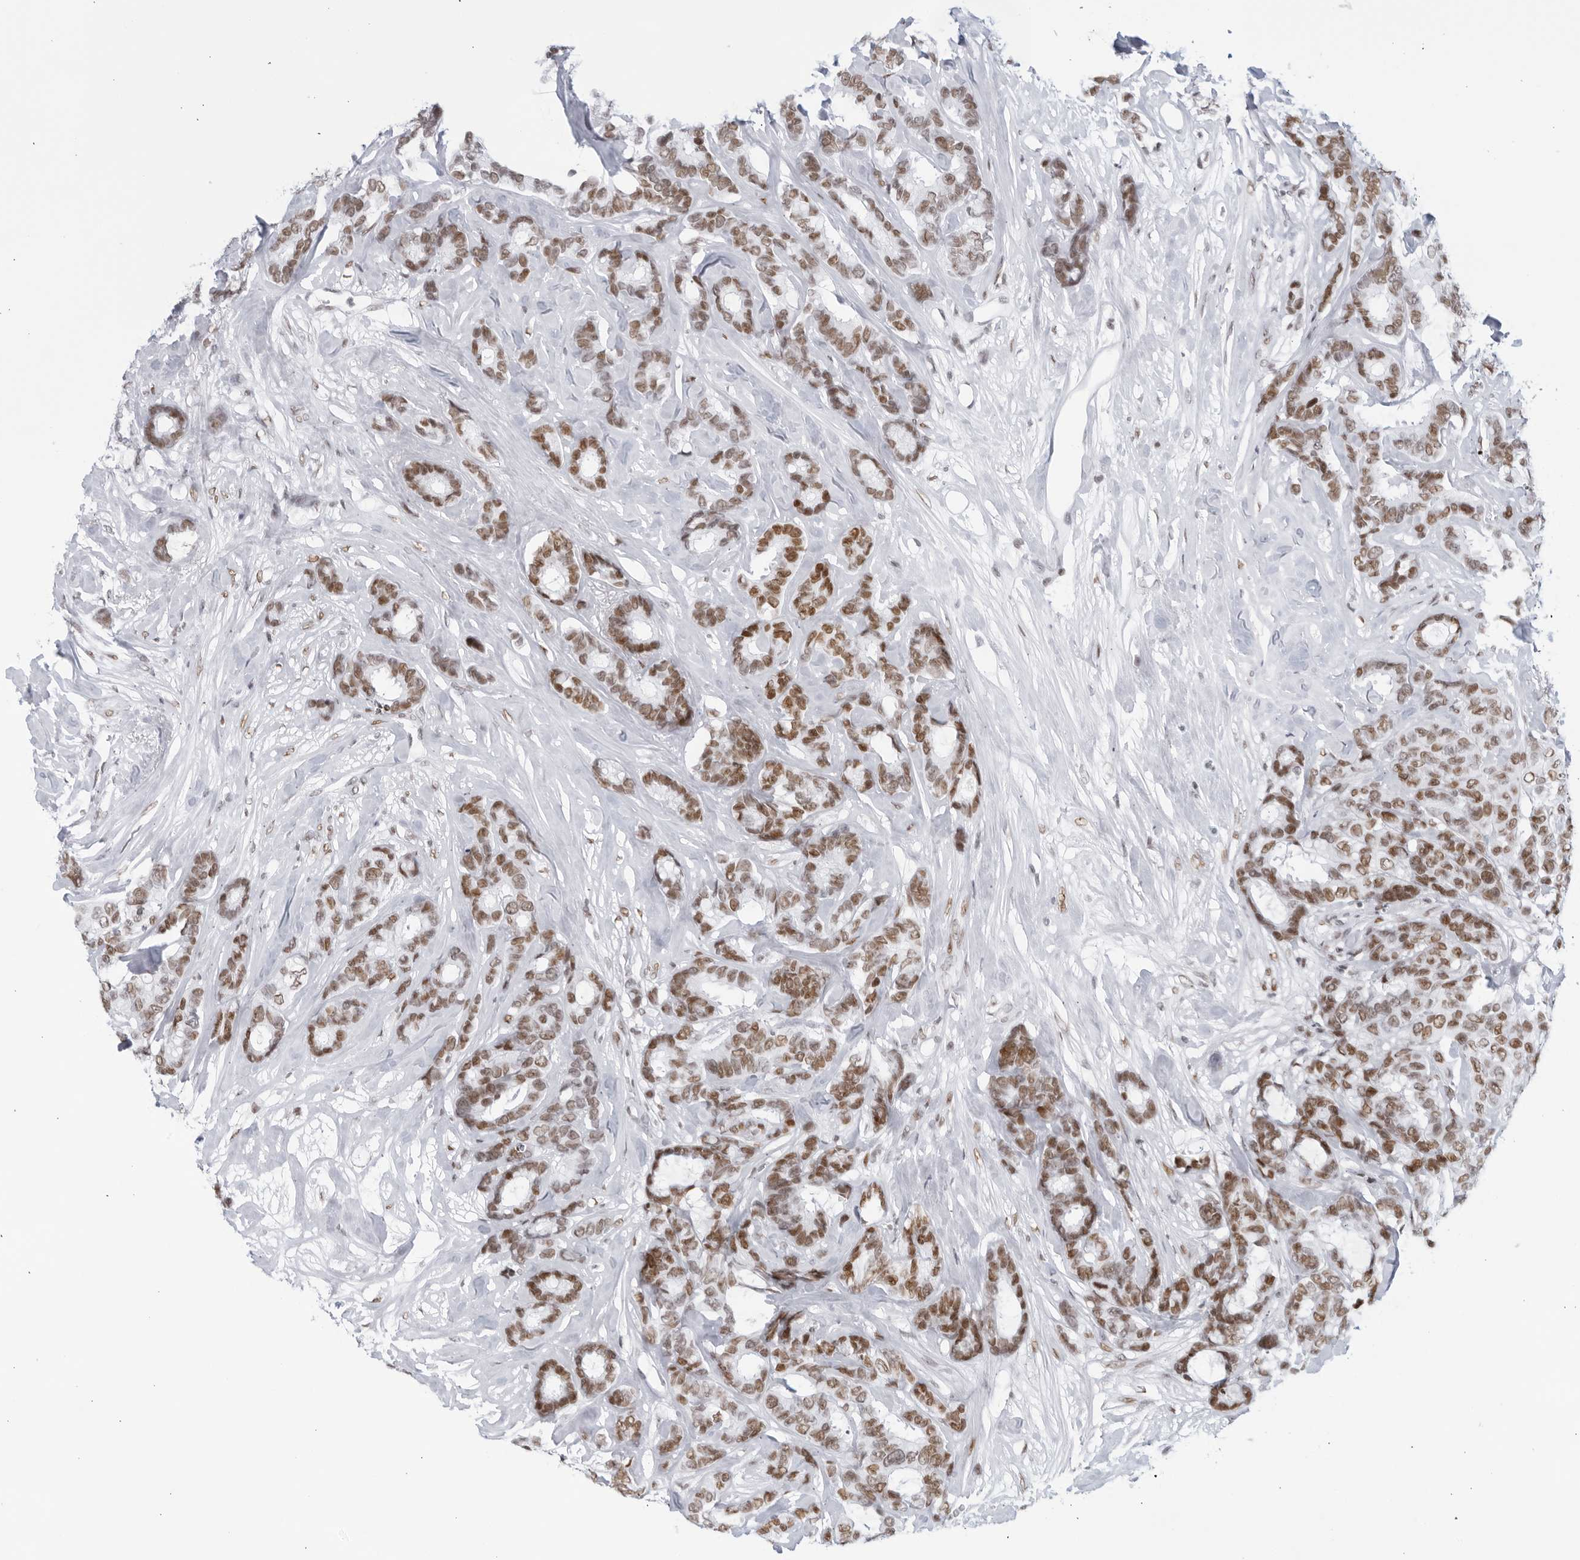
{"staining": {"intensity": "moderate", "quantity": ">75%", "location": "nuclear"}, "tissue": "breast cancer", "cell_type": "Tumor cells", "image_type": "cancer", "snomed": [{"axis": "morphology", "description": "Duct carcinoma"}, {"axis": "topography", "description": "Breast"}], "caption": "Immunohistochemistry micrograph of neoplastic tissue: breast cancer (invasive ductal carcinoma) stained using IHC displays medium levels of moderate protein expression localized specifically in the nuclear of tumor cells, appearing as a nuclear brown color.", "gene": "HP1BP3", "patient": {"sex": "female", "age": 87}}